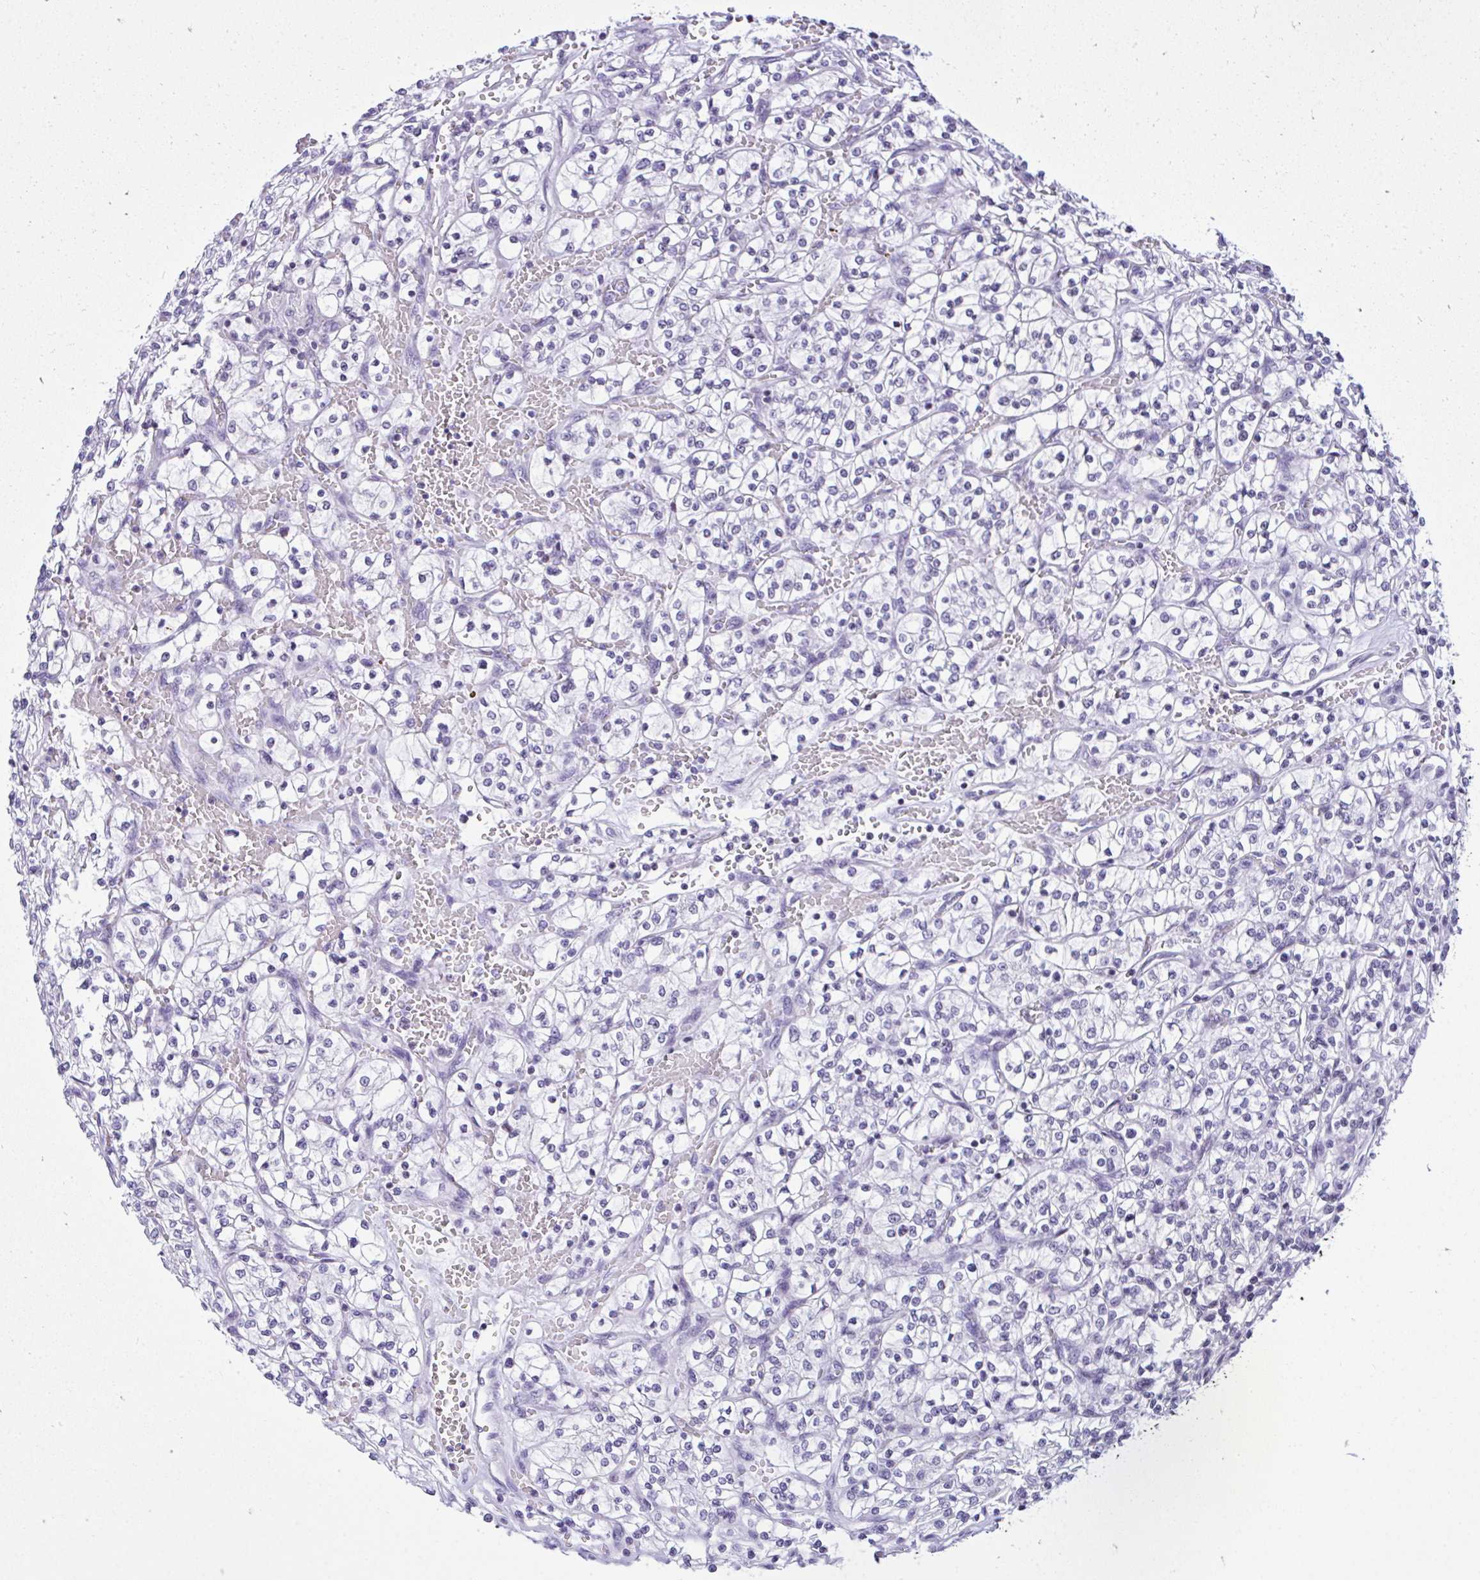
{"staining": {"intensity": "negative", "quantity": "none", "location": "none"}, "tissue": "renal cancer", "cell_type": "Tumor cells", "image_type": "cancer", "snomed": [{"axis": "morphology", "description": "Adenocarcinoma, NOS"}, {"axis": "topography", "description": "Kidney"}], "caption": "Immunohistochemistry of adenocarcinoma (renal) reveals no positivity in tumor cells.", "gene": "KRT27", "patient": {"sex": "female", "age": 64}}